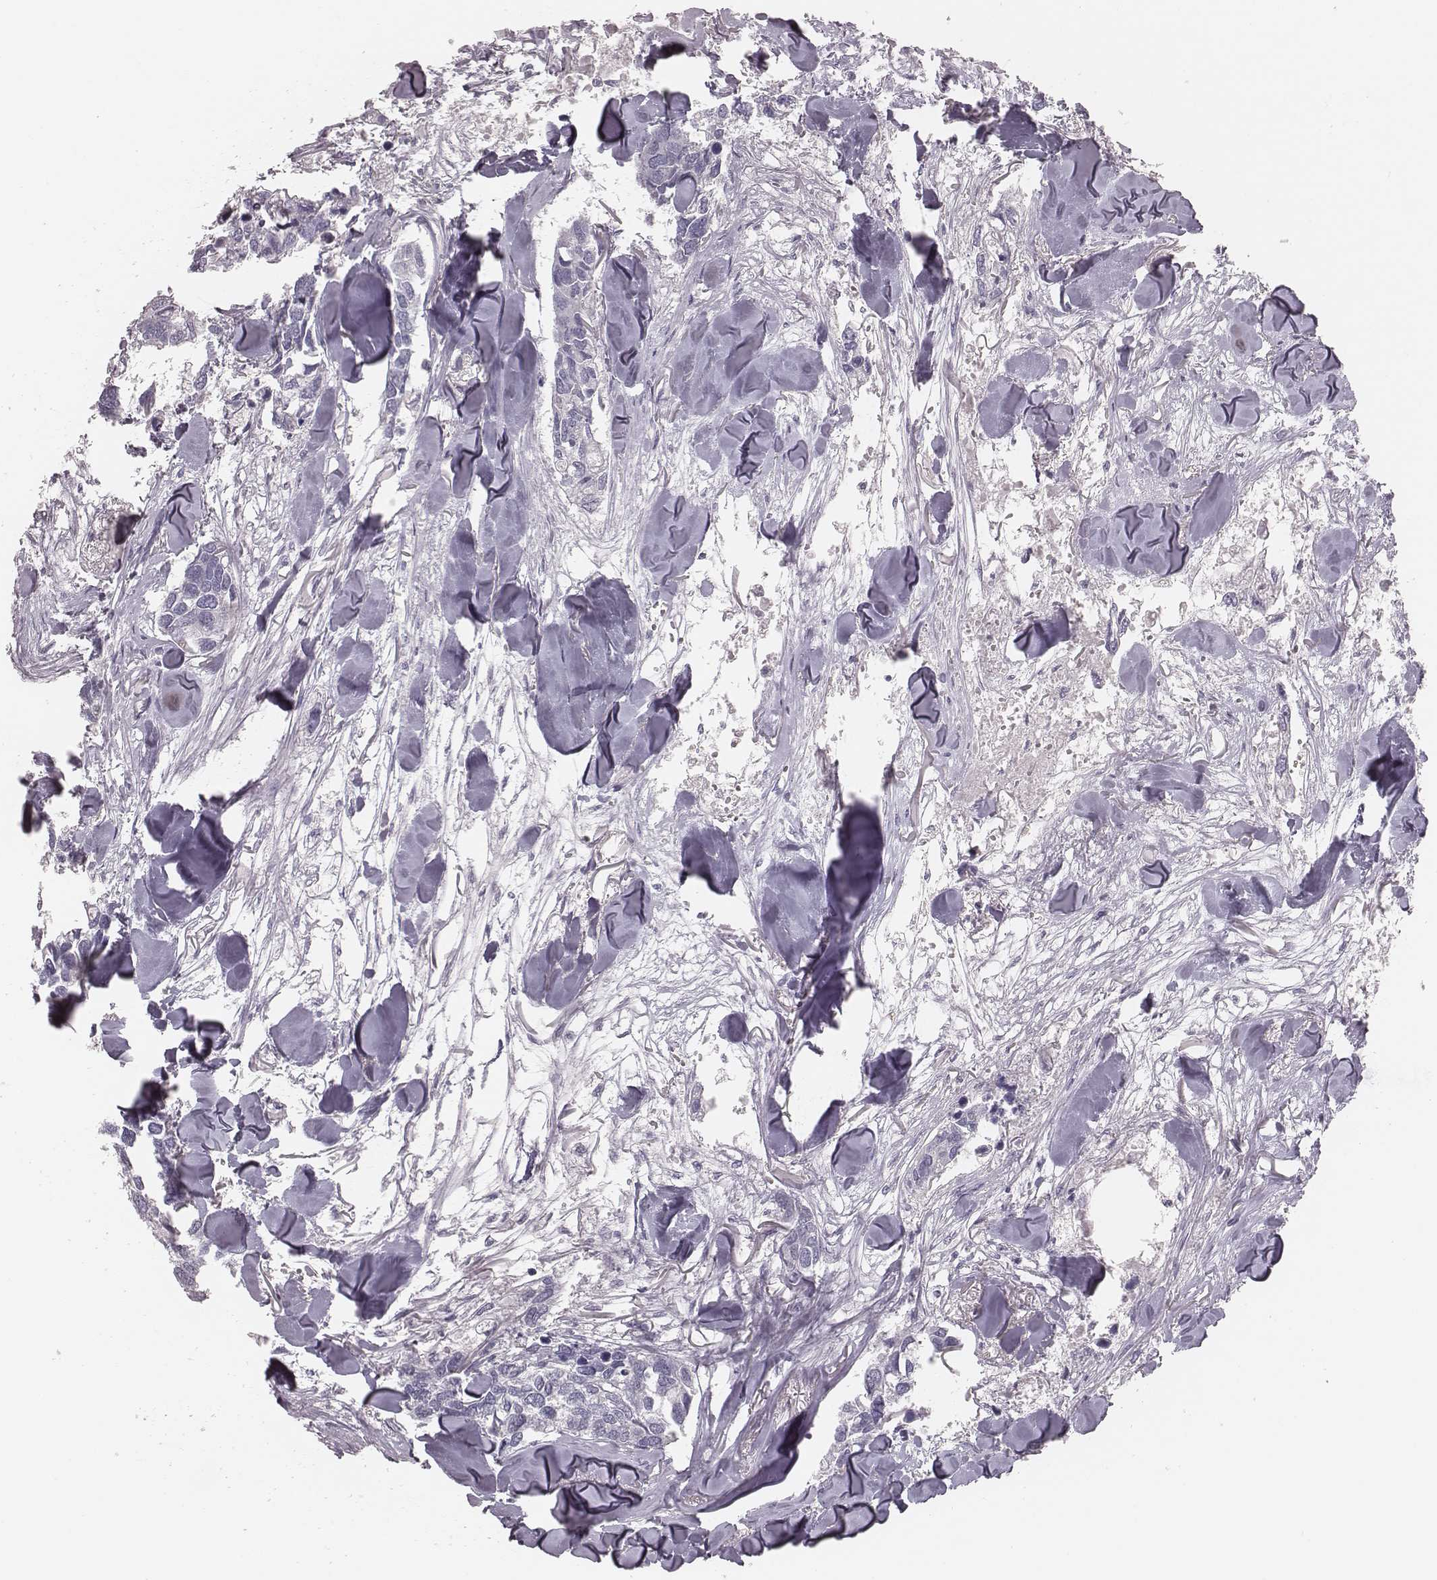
{"staining": {"intensity": "negative", "quantity": "none", "location": "none"}, "tissue": "breast cancer", "cell_type": "Tumor cells", "image_type": "cancer", "snomed": [{"axis": "morphology", "description": "Duct carcinoma"}, {"axis": "topography", "description": "Breast"}], "caption": "A photomicrograph of infiltrating ductal carcinoma (breast) stained for a protein demonstrates no brown staining in tumor cells.", "gene": "PDCD1", "patient": {"sex": "female", "age": 83}}